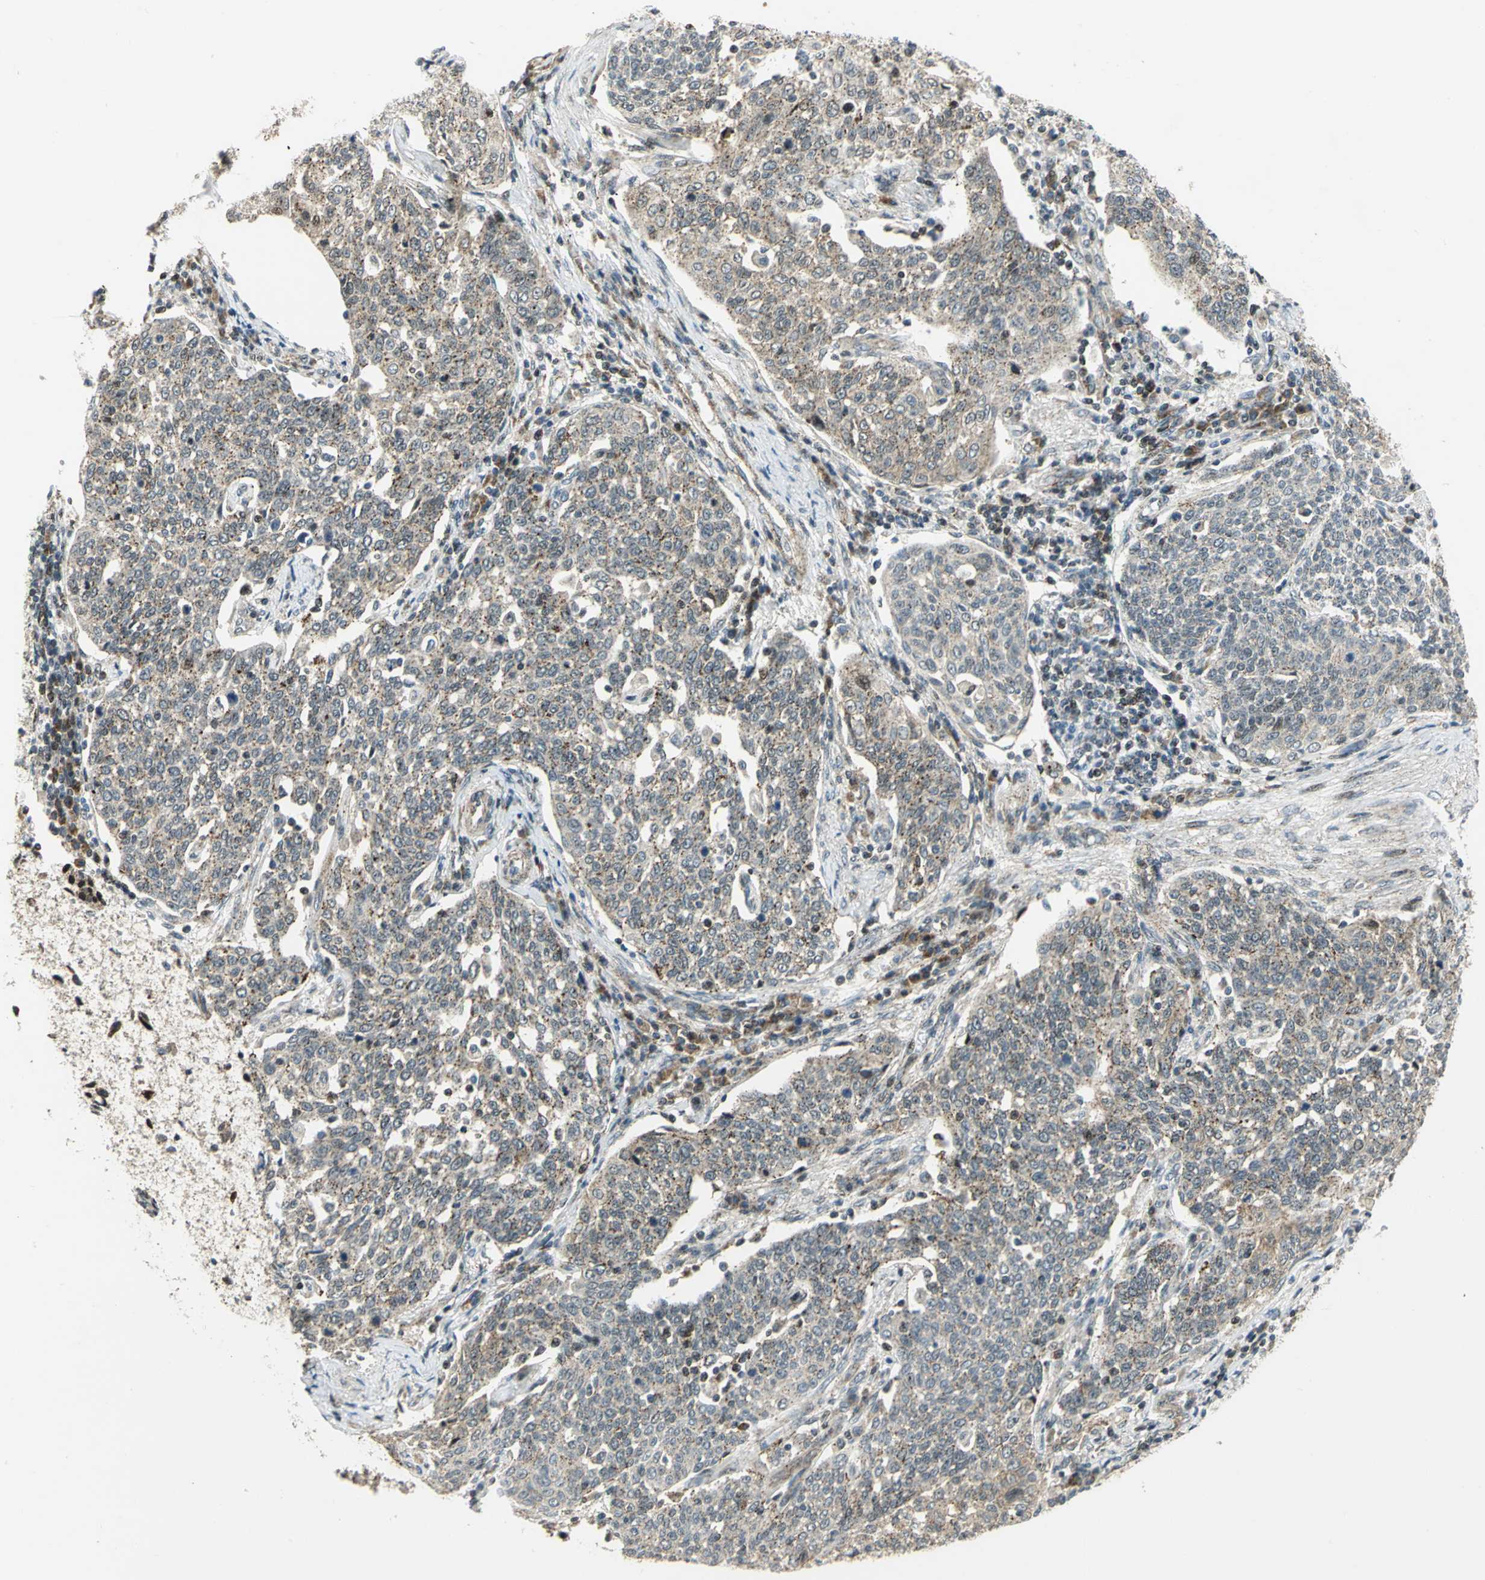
{"staining": {"intensity": "weak", "quantity": ">75%", "location": "cytoplasmic/membranous"}, "tissue": "cervical cancer", "cell_type": "Tumor cells", "image_type": "cancer", "snomed": [{"axis": "morphology", "description": "Squamous cell carcinoma, NOS"}, {"axis": "topography", "description": "Cervix"}], "caption": "Immunohistochemistry (IHC) (DAB (3,3'-diaminobenzidine)) staining of human squamous cell carcinoma (cervical) displays weak cytoplasmic/membranous protein expression in approximately >75% of tumor cells.", "gene": "ATP6V1A", "patient": {"sex": "female", "age": 34}}